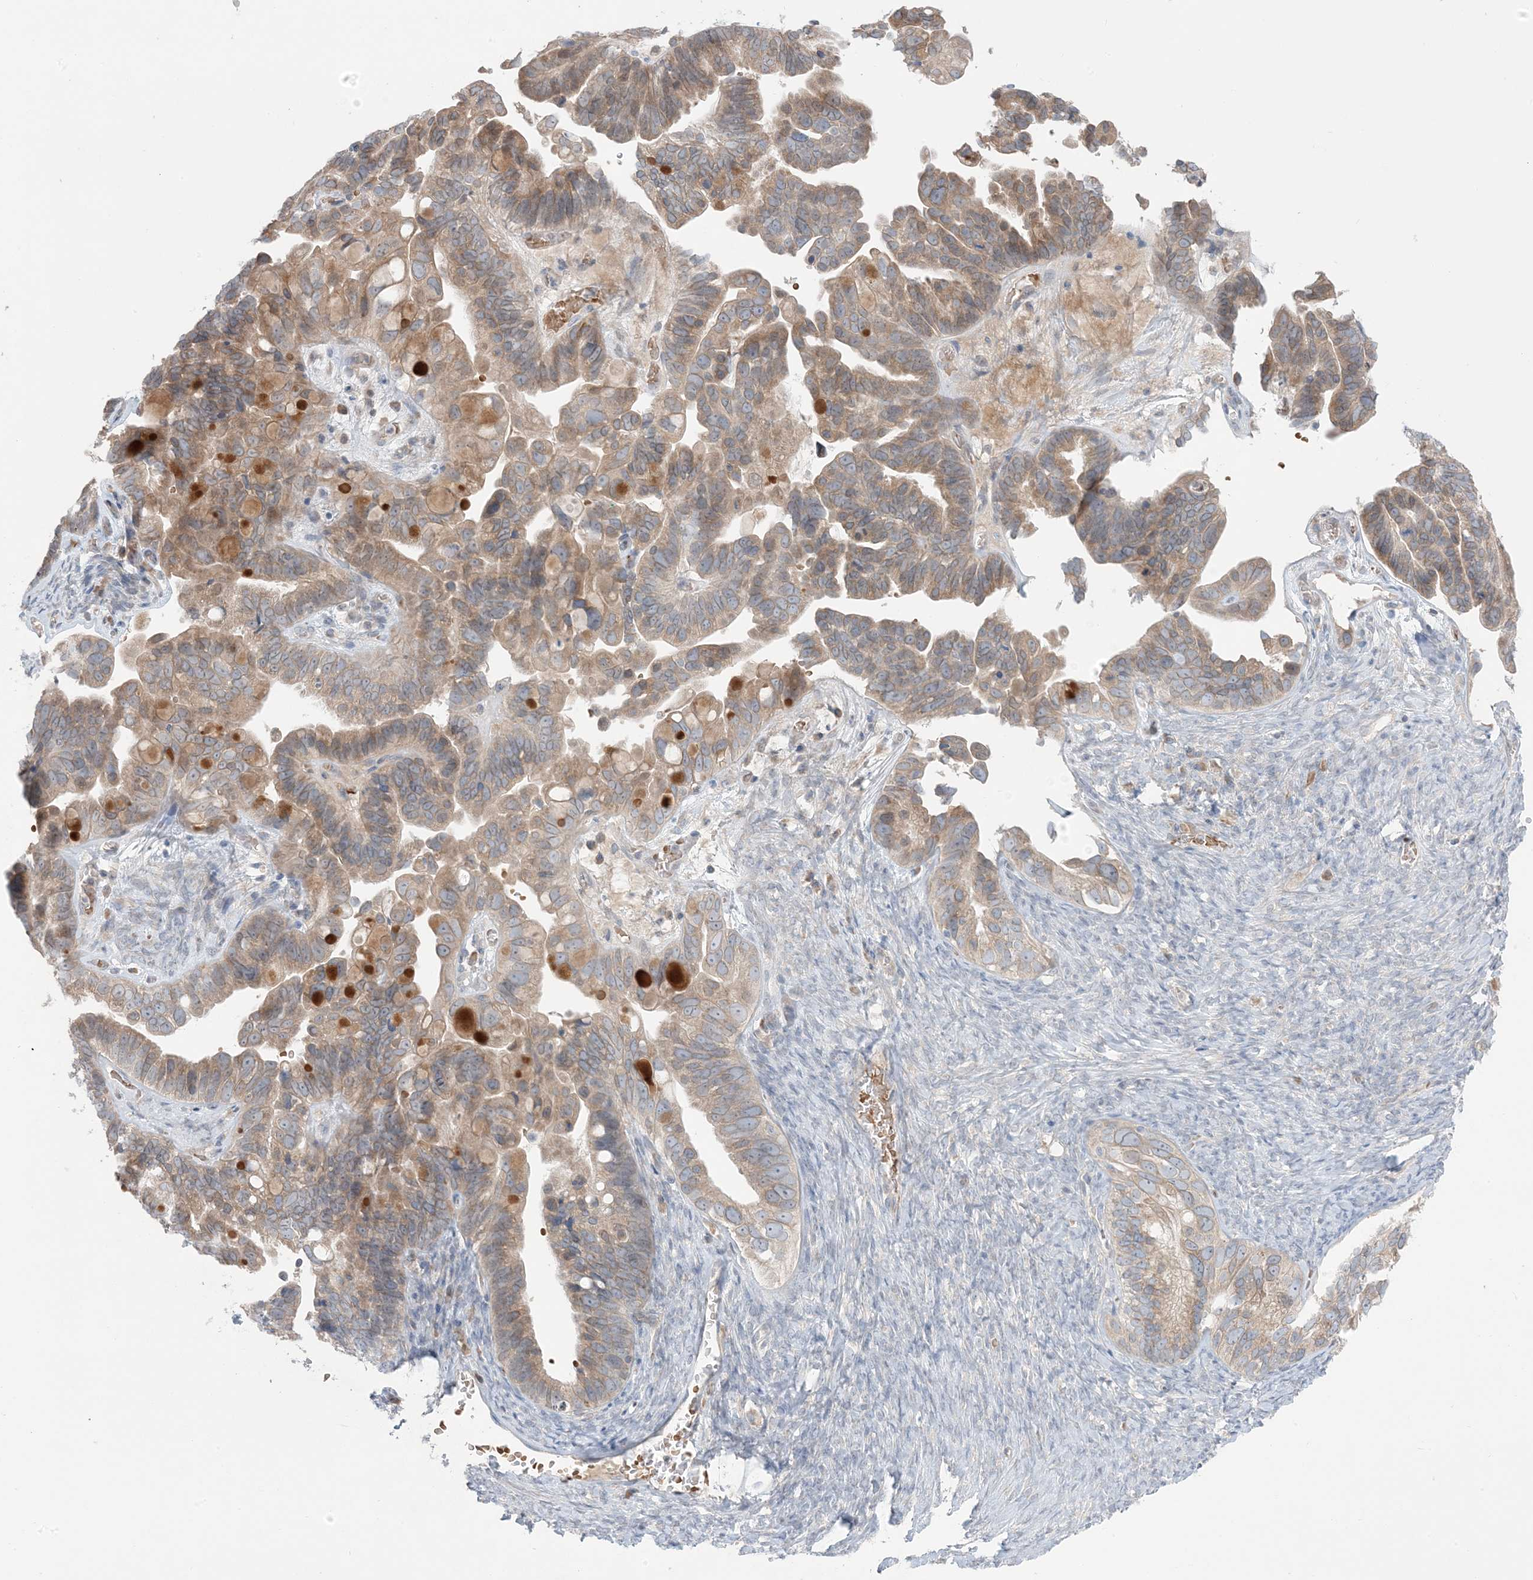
{"staining": {"intensity": "moderate", "quantity": ">75%", "location": "cytoplasmic/membranous"}, "tissue": "ovarian cancer", "cell_type": "Tumor cells", "image_type": "cancer", "snomed": [{"axis": "morphology", "description": "Cystadenocarcinoma, serous, NOS"}, {"axis": "topography", "description": "Ovary"}], "caption": "Protein analysis of ovarian serous cystadenocarcinoma tissue displays moderate cytoplasmic/membranous positivity in about >75% of tumor cells.", "gene": "MMGT1", "patient": {"sex": "female", "age": 56}}